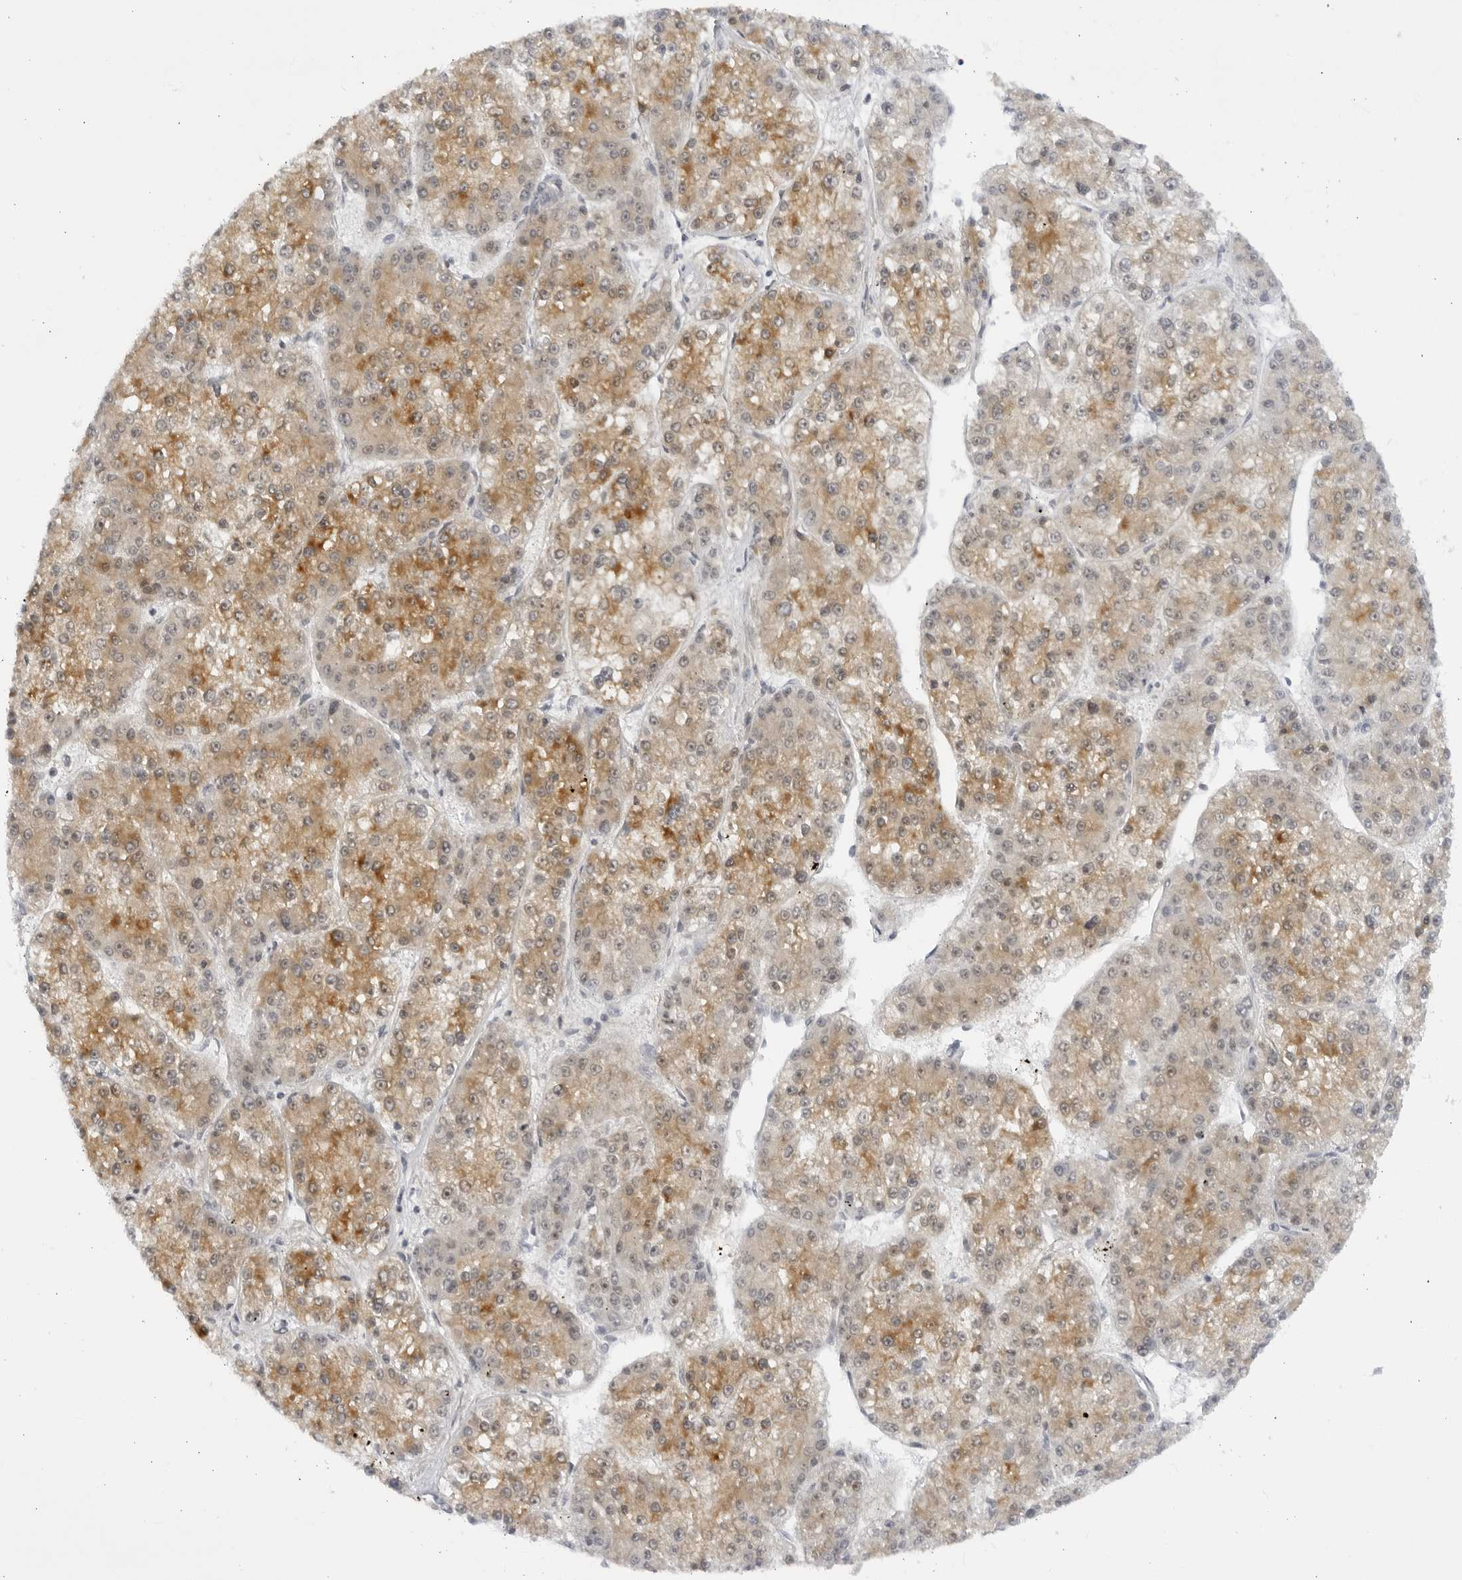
{"staining": {"intensity": "moderate", "quantity": ">75%", "location": "cytoplasmic/membranous"}, "tissue": "liver cancer", "cell_type": "Tumor cells", "image_type": "cancer", "snomed": [{"axis": "morphology", "description": "Carcinoma, Hepatocellular, NOS"}, {"axis": "topography", "description": "Liver"}], "caption": "Liver cancer (hepatocellular carcinoma) was stained to show a protein in brown. There is medium levels of moderate cytoplasmic/membranous staining in about >75% of tumor cells. (DAB = brown stain, brightfield microscopy at high magnification).", "gene": "CNBD1", "patient": {"sex": "female", "age": 73}}